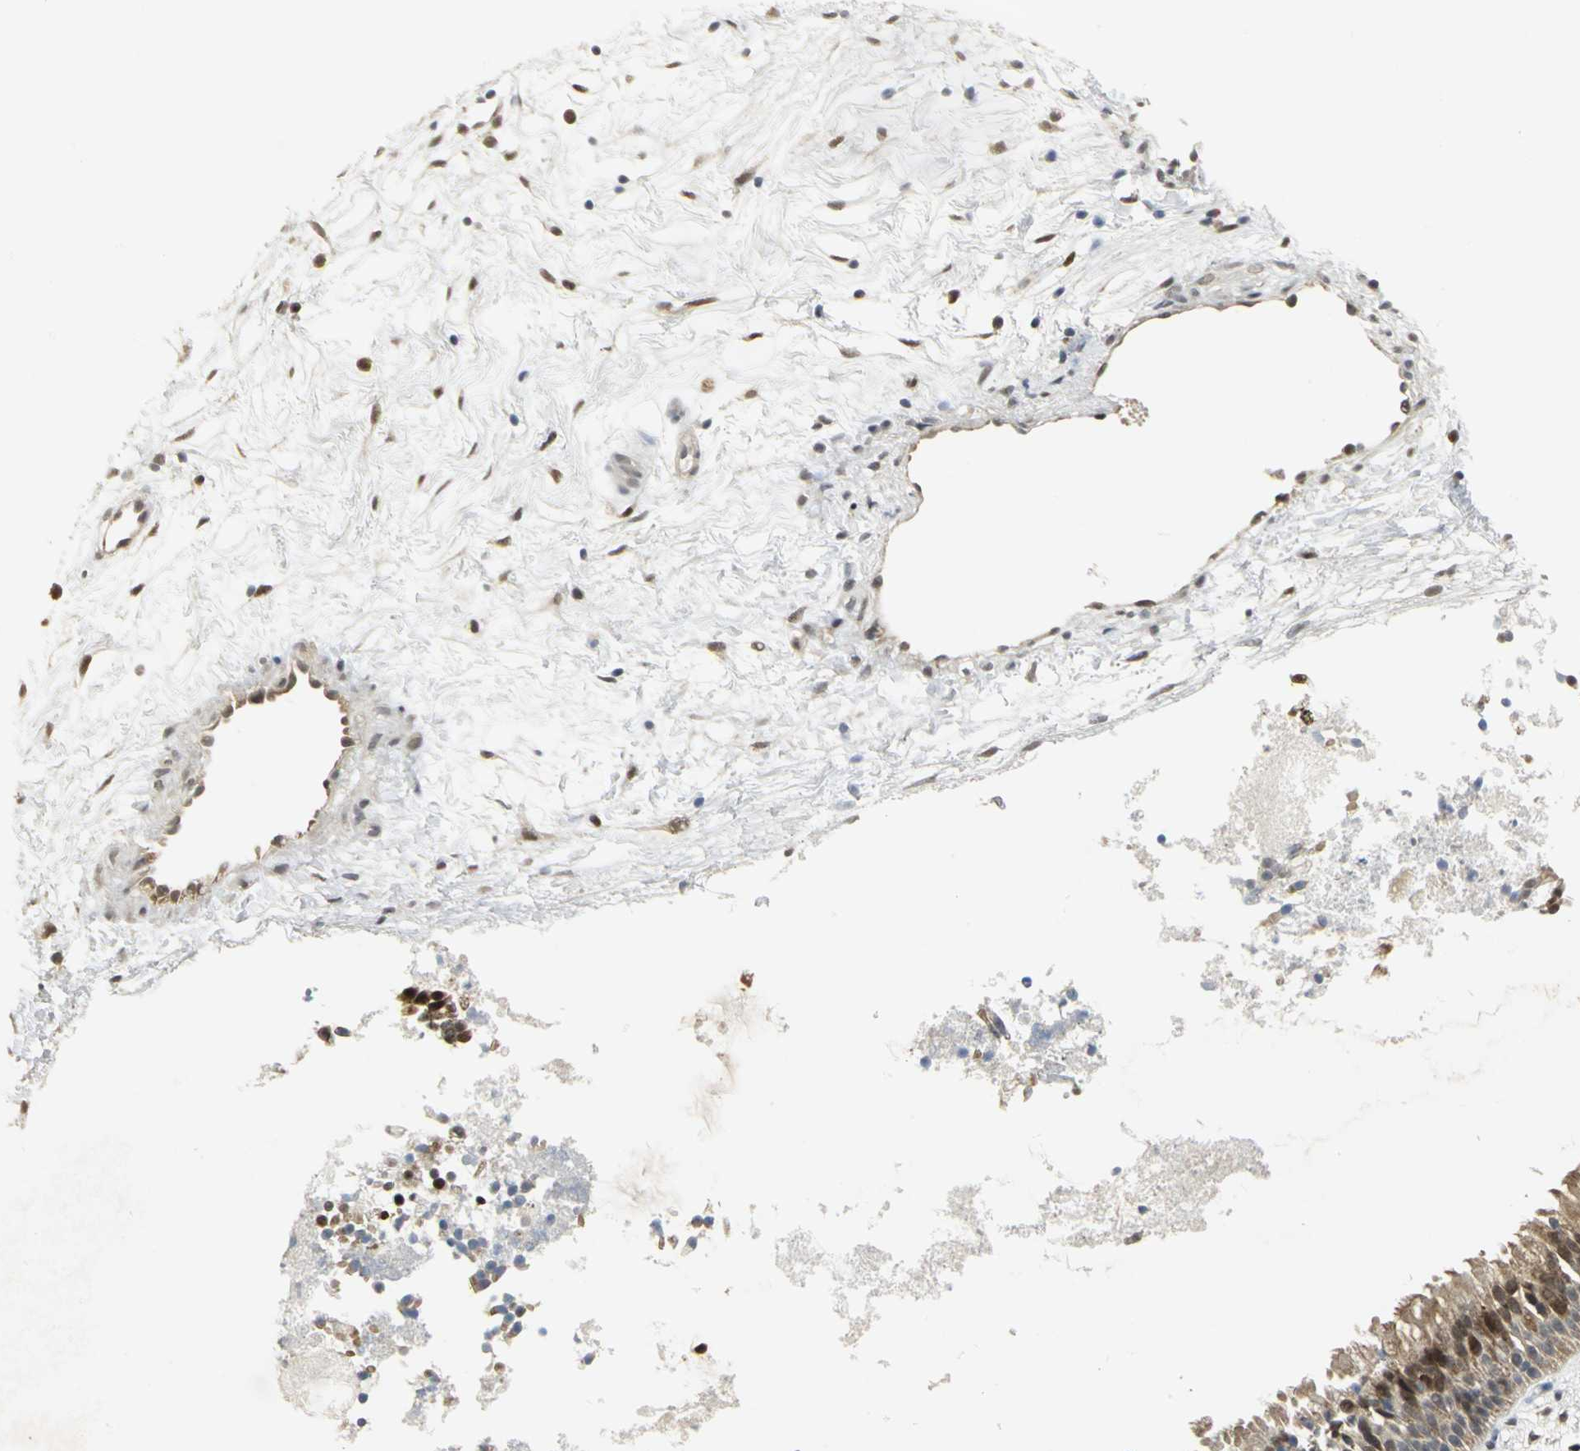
{"staining": {"intensity": "moderate", "quantity": ">75%", "location": "cytoplasmic/membranous,nuclear"}, "tissue": "nasopharynx", "cell_type": "Respiratory epithelial cells", "image_type": "normal", "snomed": [{"axis": "morphology", "description": "Normal tissue, NOS"}, {"axis": "topography", "description": "Nasopharynx"}], "caption": "IHC of unremarkable nasopharynx demonstrates medium levels of moderate cytoplasmic/membranous,nuclear positivity in about >75% of respiratory epithelial cells. IHC stains the protein in brown and the nuclei are stained blue.", "gene": "PSMC4", "patient": {"sex": "male", "age": 21}}